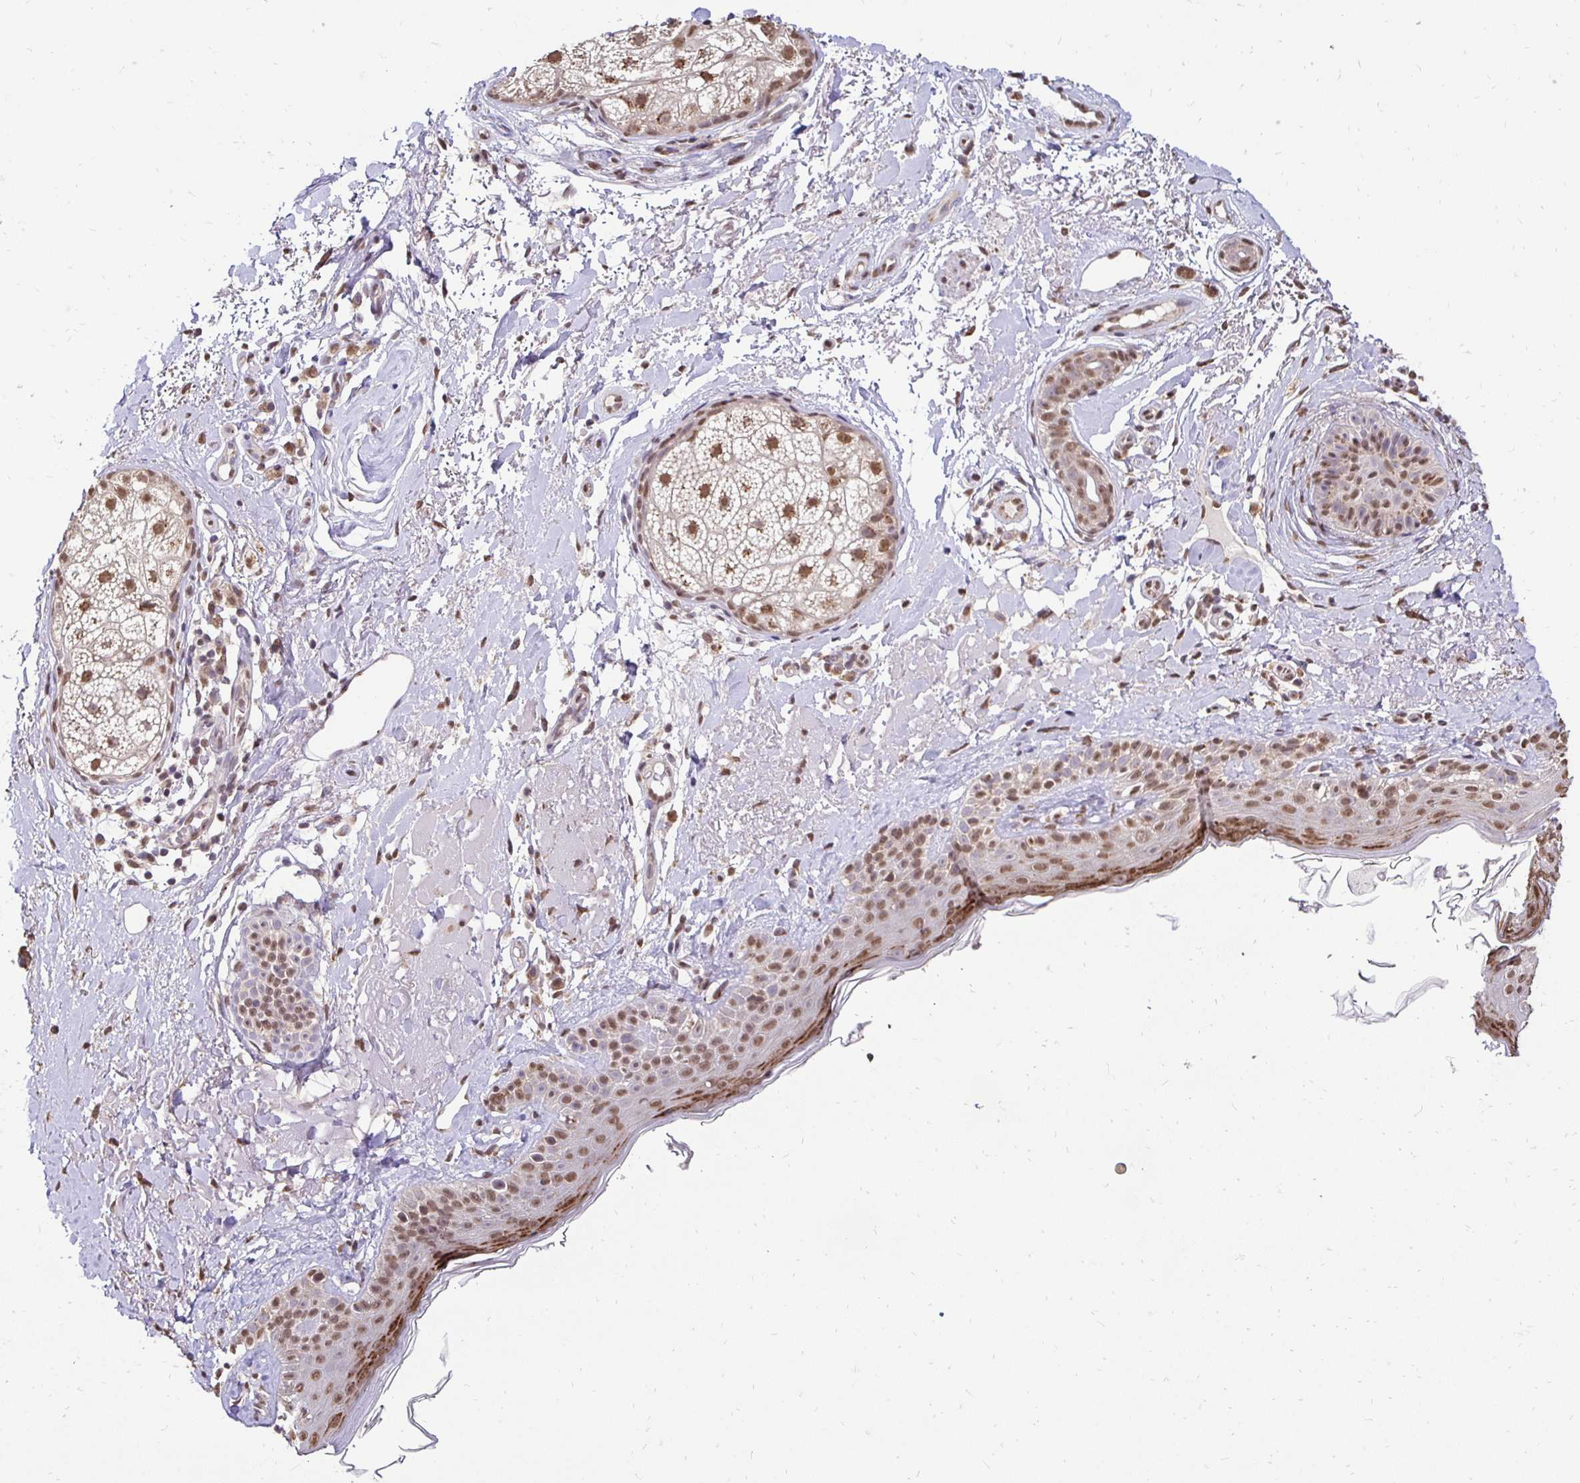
{"staining": {"intensity": "moderate", "quantity": "25%-75%", "location": "nuclear"}, "tissue": "skin", "cell_type": "Fibroblasts", "image_type": "normal", "snomed": [{"axis": "morphology", "description": "Normal tissue, NOS"}, {"axis": "topography", "description": "Skin"}], "caption": "This is a micrograph of immunohistochemistry staining of unremarkable skin, which shows moderate positivity in the nuclear of fibroblasts.", "gene": "RHEBL1", "patient": {"sex": "male", "age": 73}}